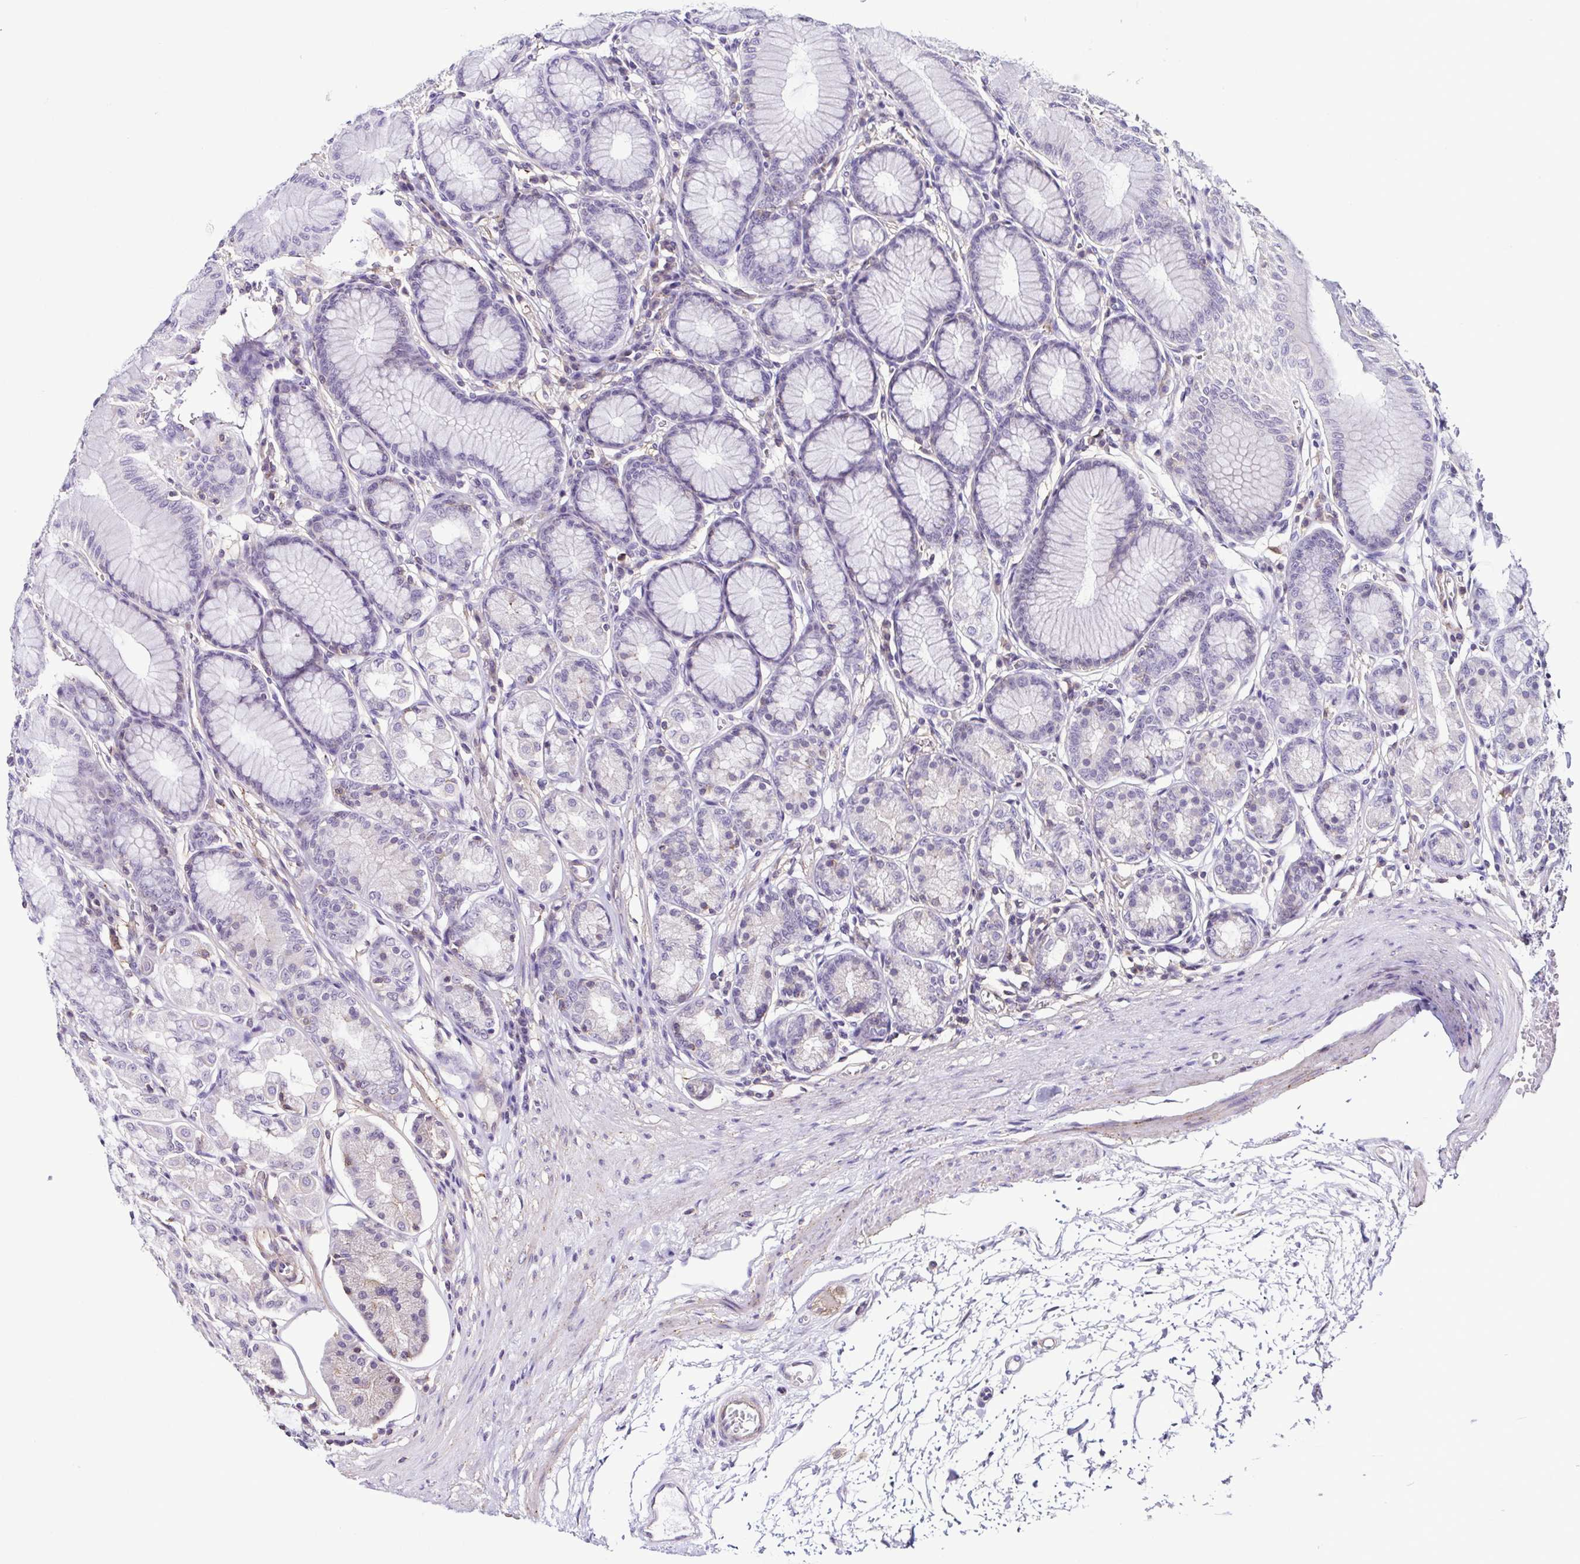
{"staining": {"intensity": "negative", "quantity": "none", "location": "none"}, "tissue": "stomach", "cell_type": "Glandular cells", "image_type": "normal", "snomed": [{"axis": "morphology", "description": "Normal tissue, NOS"}, {"axis": "topography", "description": "Stomach"}, {"axis": "topography", "description": "Stomach, lower"}], "caption": "IHC of benign stomach displays no expression in glandular cells.", "gene": "TNNT2", "patient": {"sex": "male", "age": 76}}